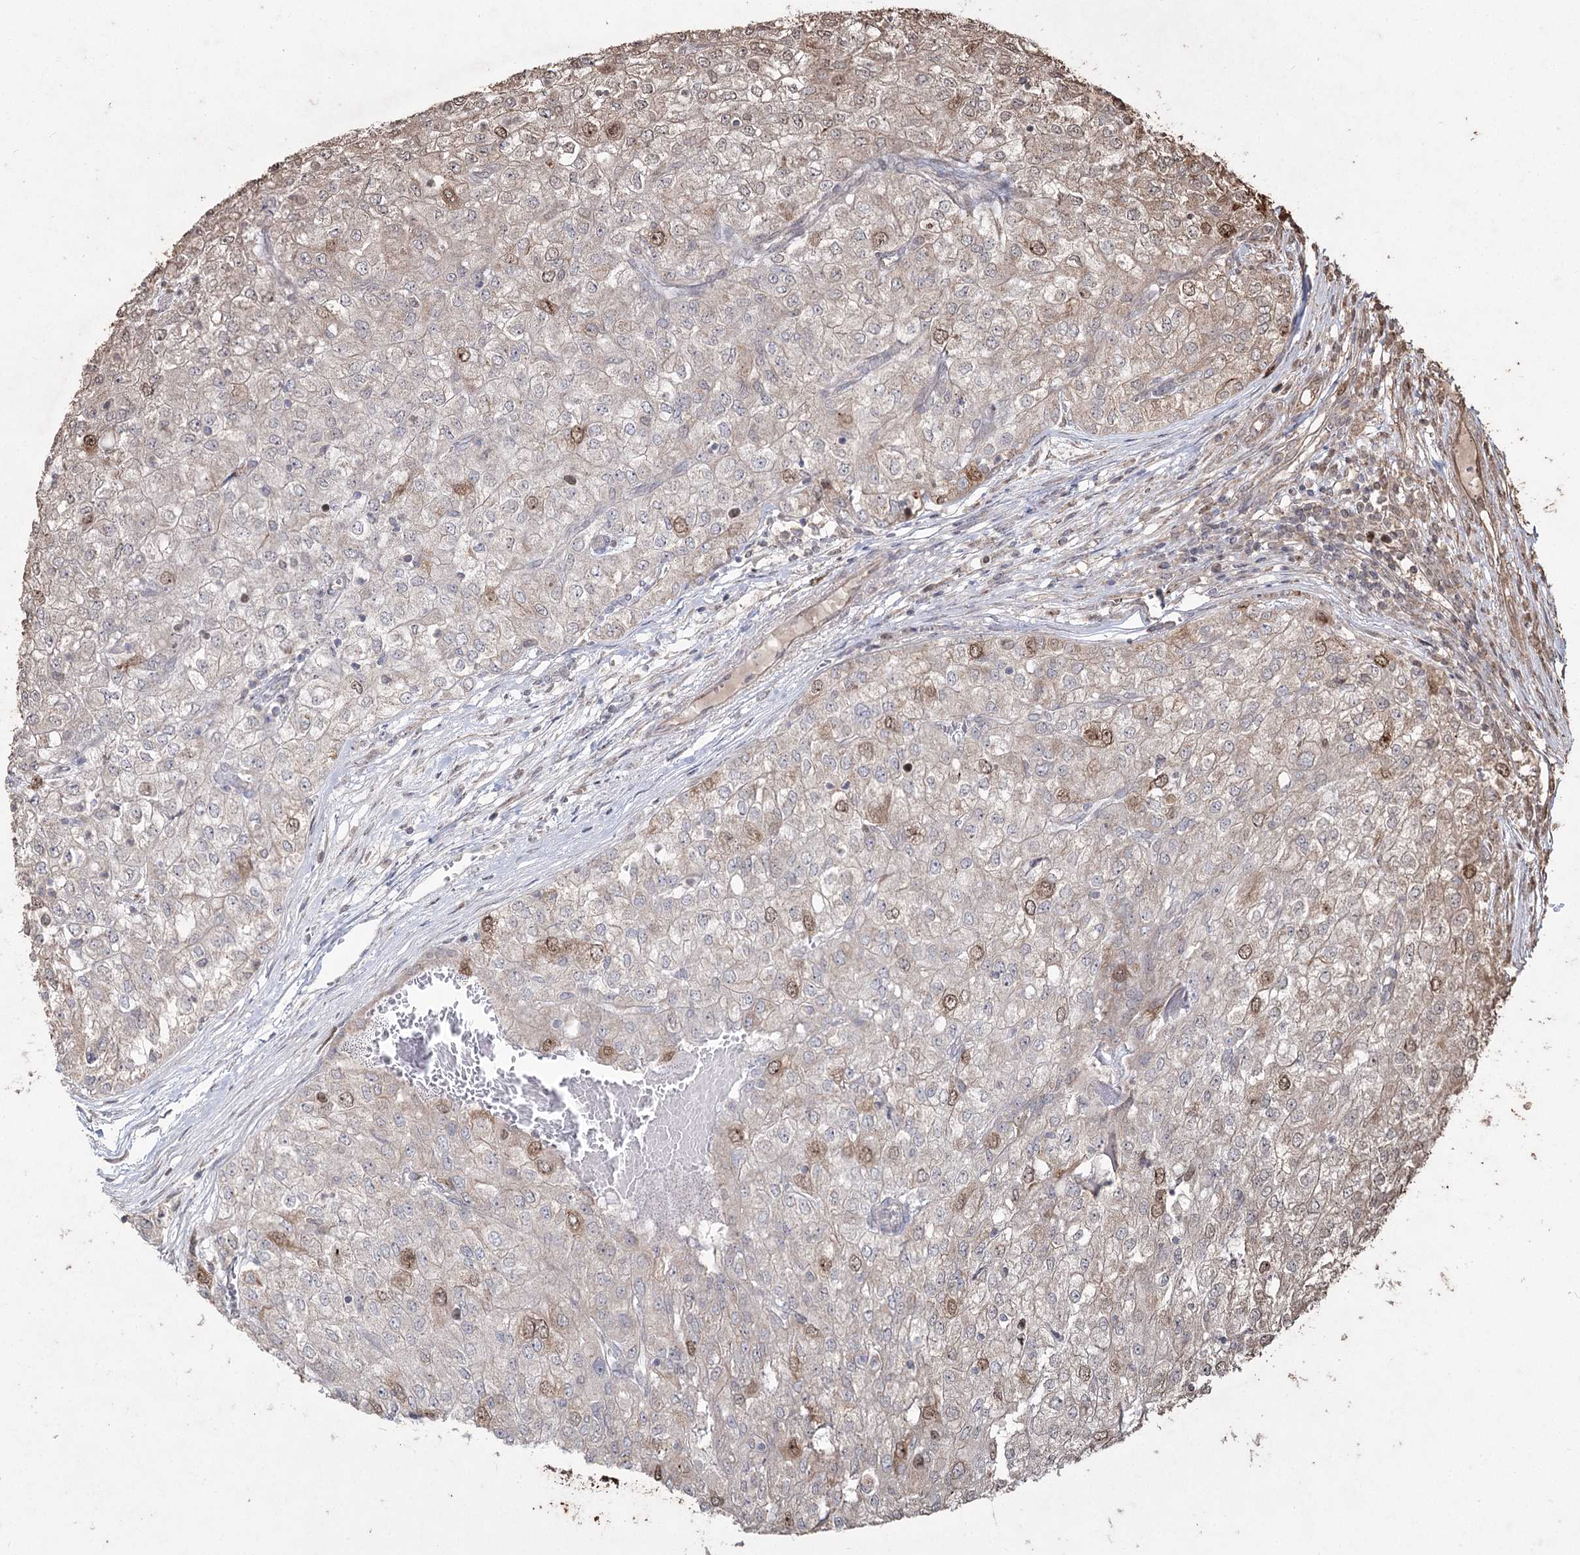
{"staining": {"intensity": "moderate", "quantity": "<25%", "location": "nuclear"}, "tissue": "renal cancer", "cell_type": "Tumor cells", "image_type": "cancer", "snomed": [{"axis": "morphology", "description": "Adenocarcinoma, NOS"}, {"axis": "topography", "description": "Kidney"}], "caption": "Approximately <25% of tumor cells in human renal adenocarcinoma exhibit moderate nuclear protein positivity as visualized by brown immunohistochemical staining.", "gene": "PRC1", "patient": {"sex": "female", "age": 54}}